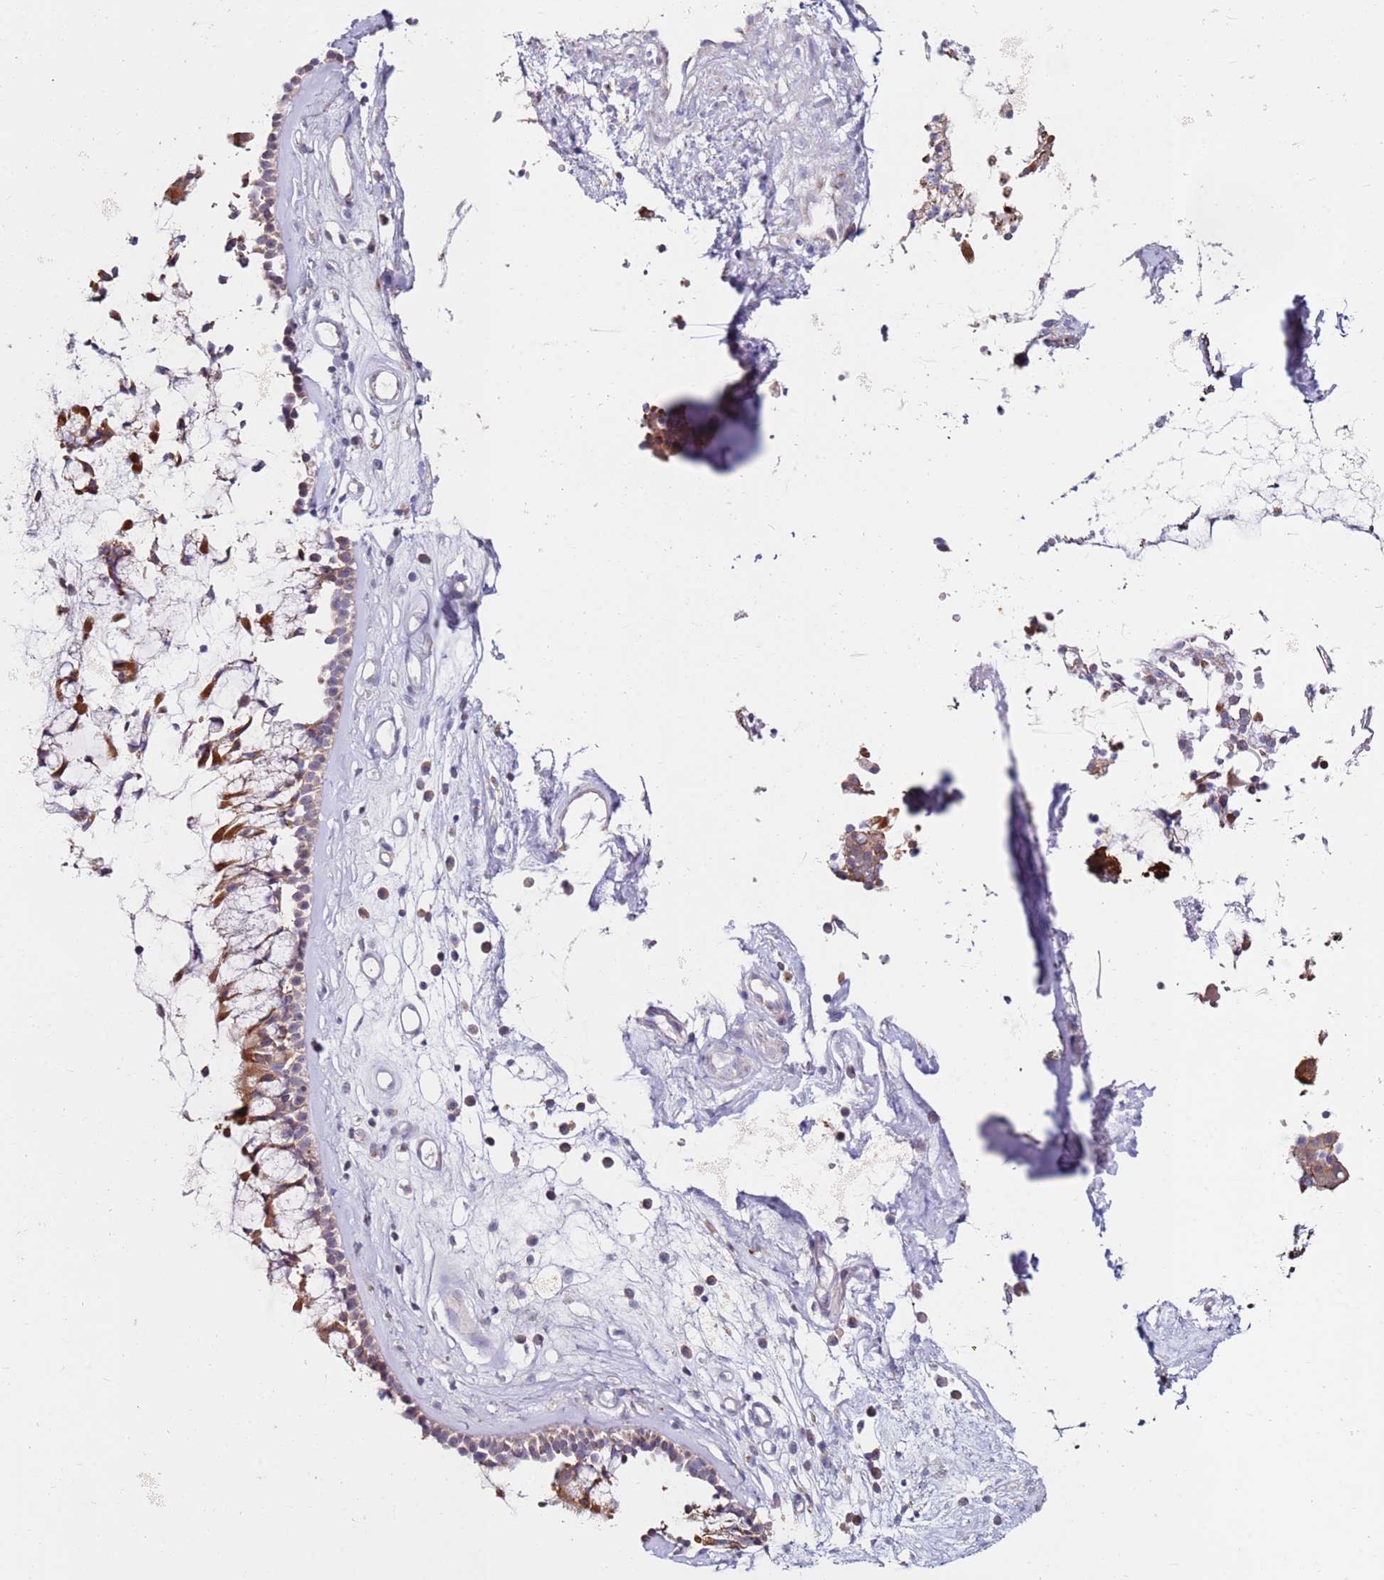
{"staining": {"intensity": "weak", "quantity": ">75%", "location": "cytoplasmic/membranous"}, "tissue": "nasopharynx", "cell_type": "Respiratory epithelial cells", "image_type": "normal", "snomed": [{"axis": "morphology", "description": "Normal tissue, NOS"}, {"axis": "morphology", "description": "Inflammation, NOS"}, {"axis": "topography", "description": "Nasopharynx"}], "caption": "A micrograph showing weak cytoplasmic/membranous expression in approximately >75% of respiratory epithelial cells in unremarkable nasopharynx, as visualized by brown immunohistochemical staining.", "gene": "CNOT9", "patient": {"sex": "male", "age": 29}}